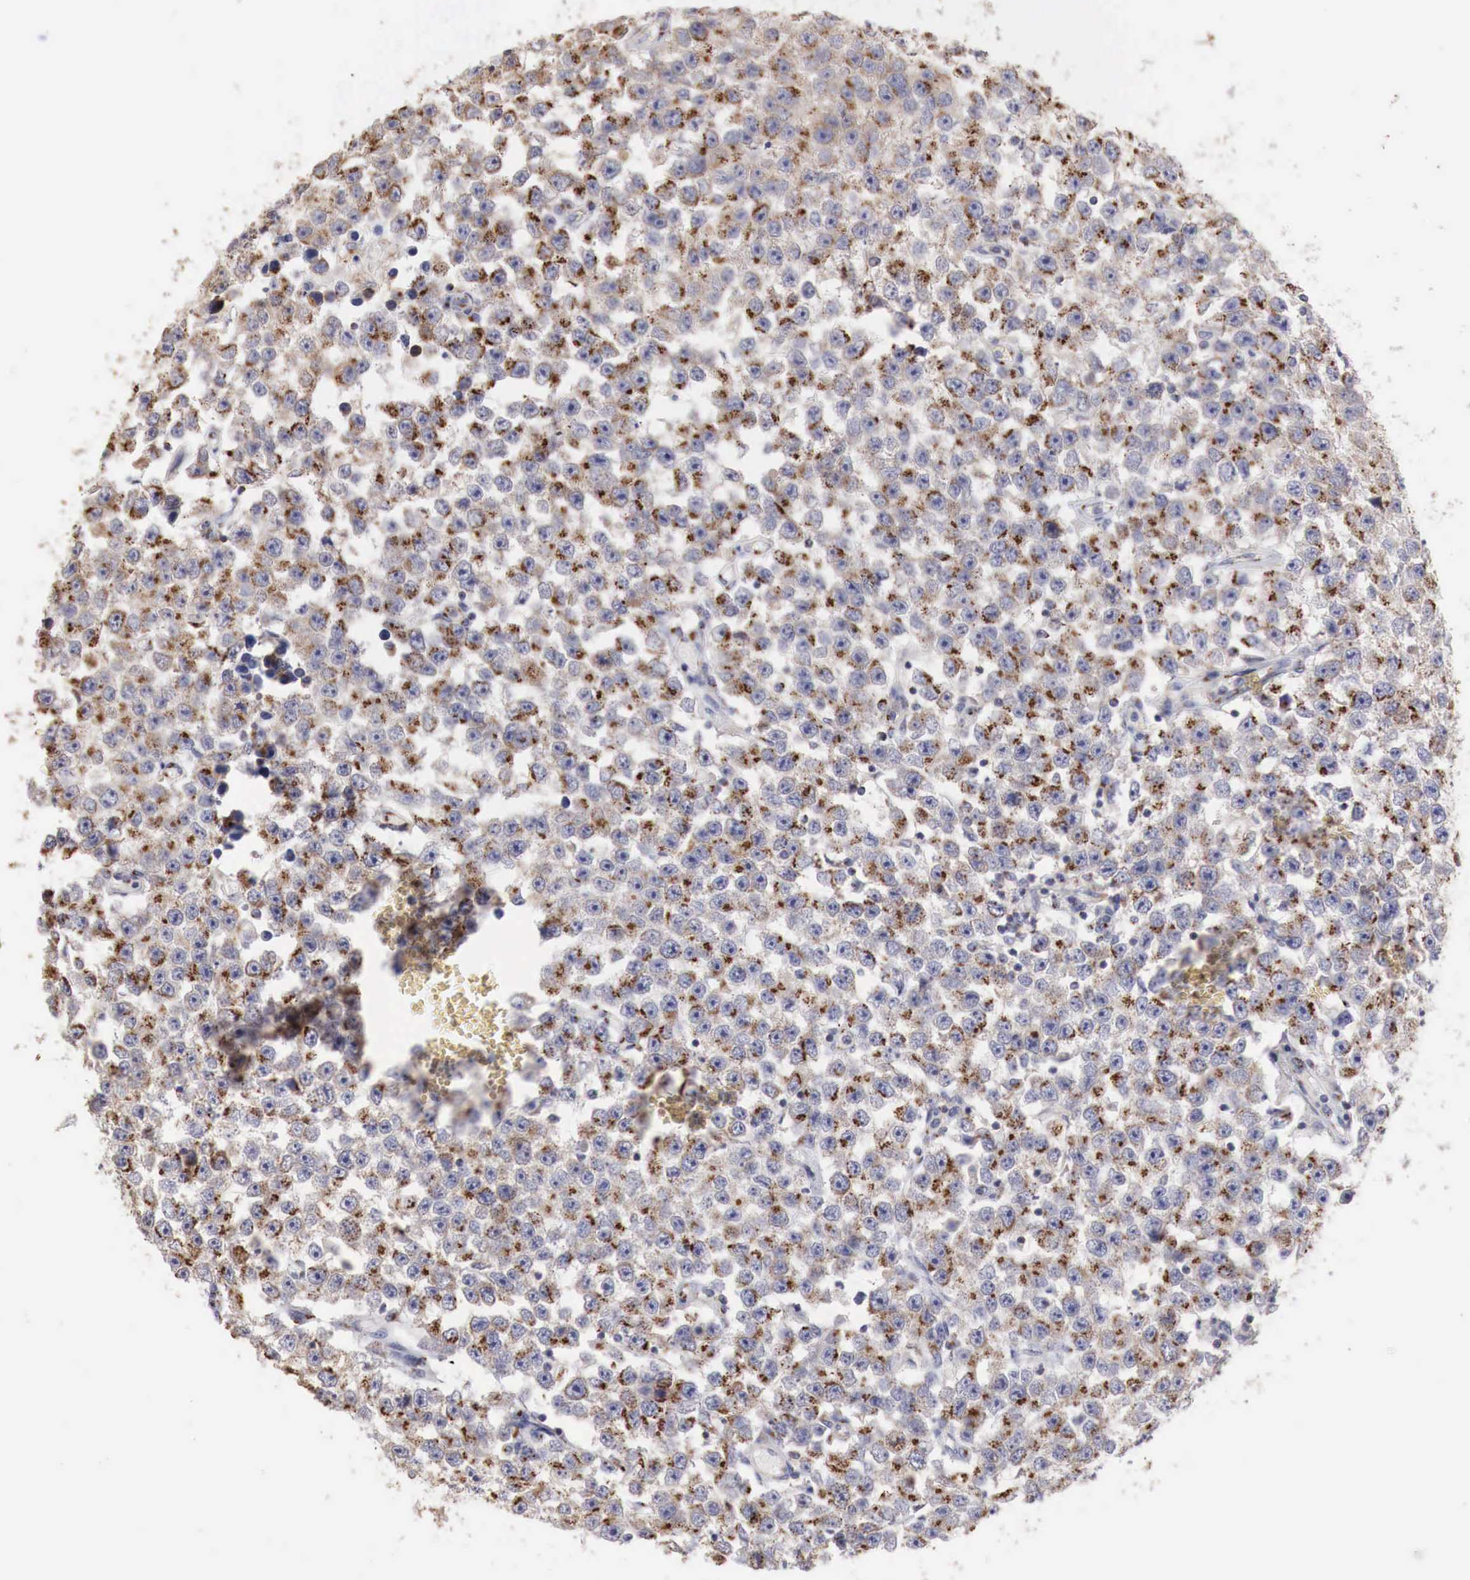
{"staining": {"intensity": "strong", "quantity": "25%-75%", "location": "cytoplasmic/membranous"}, "tissue": "testis cancer", "cell_type": "Tumor cells", "image_type": "cancer", "snomed": [{"axis": "morphology", "description": "Seminoma, NOS"}, {"axis": "topography", "description": "Testis"}], "caption": "There is high levels of strong cytoplasmic/membranous staining in tumor cells of seminoma (testis), as demonstrated by immunohistochemical staining (brown color).", "gene": "SYAP1", "patient": {"sex": "male", "age": 52}}